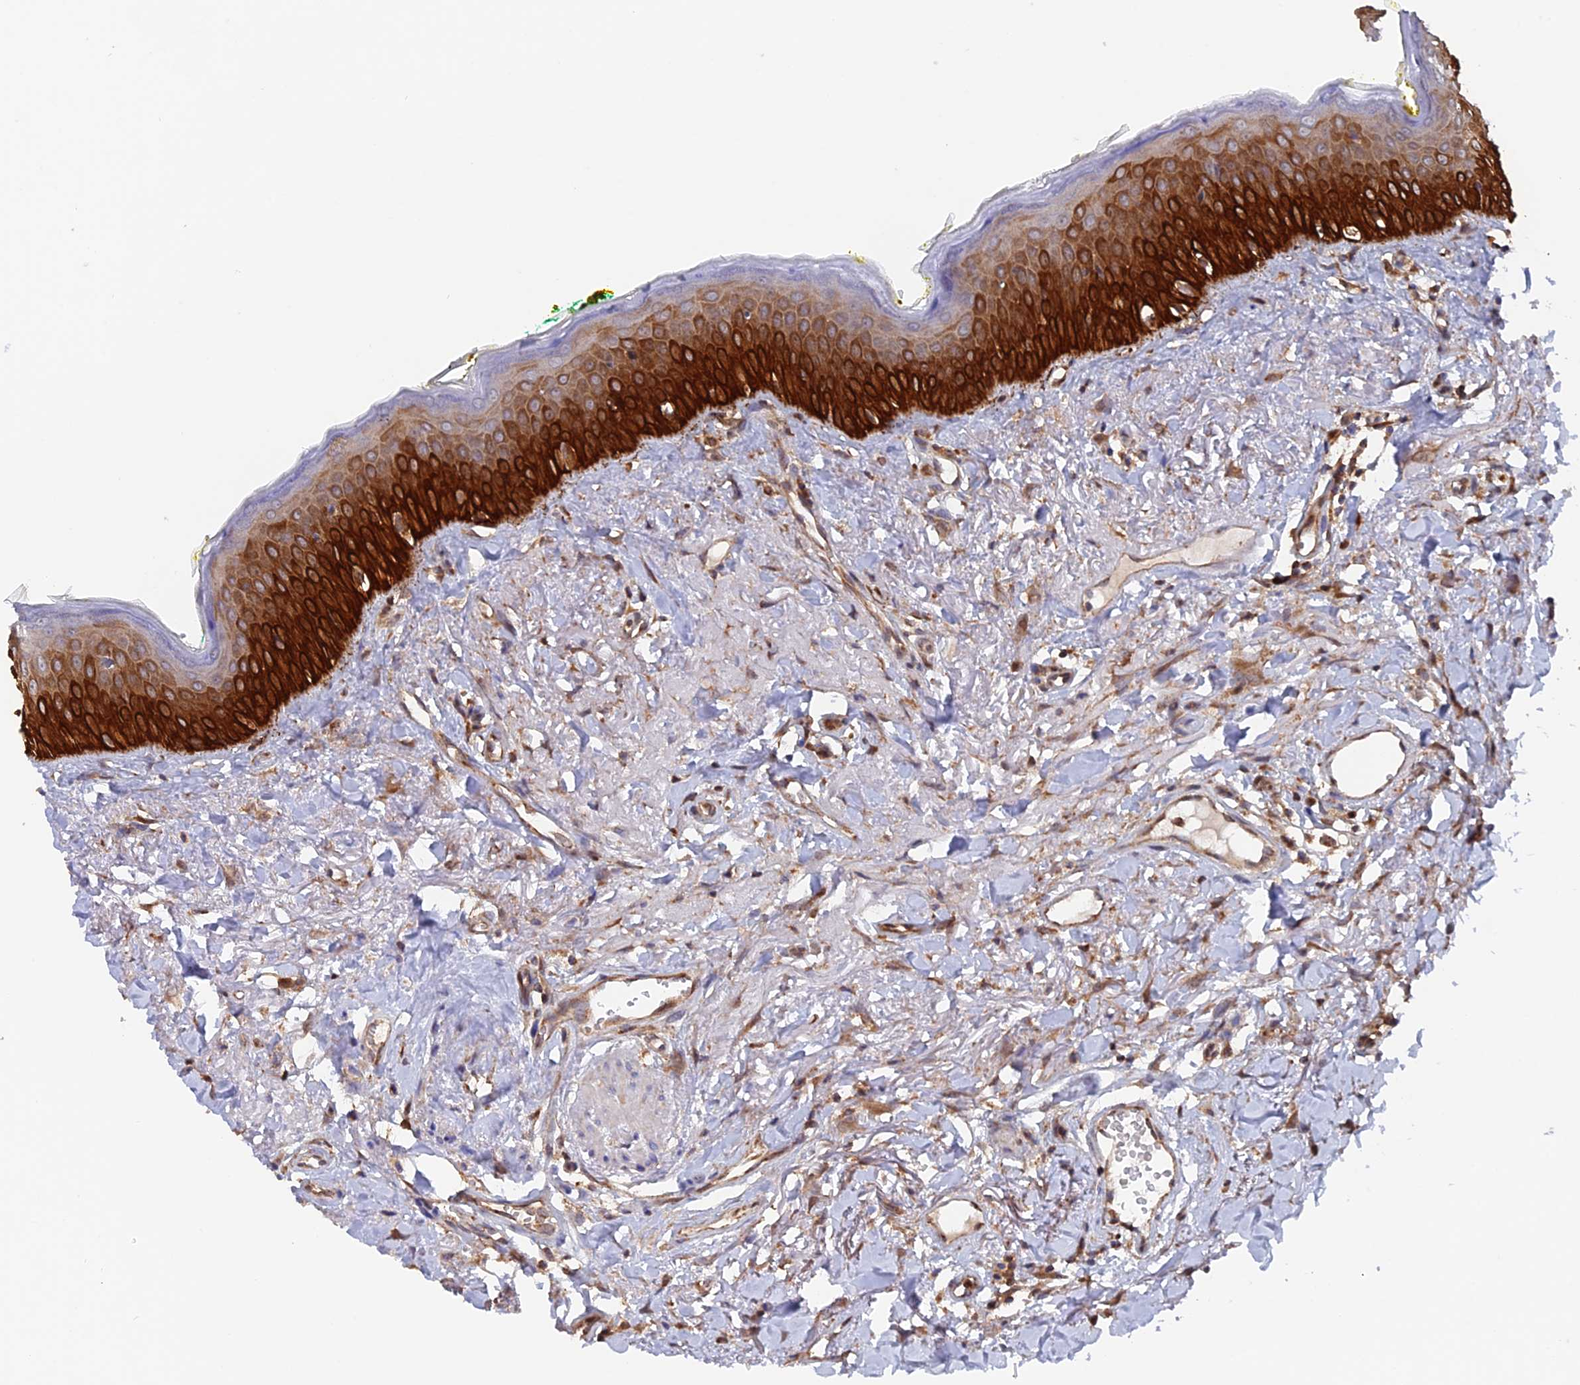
{"staining": {"intensity": "strong", "quantity": "25%-75%", "location": "cytoplasmic/membranous"}, "tissue": "oral mucosa", "cell_type": "Squamous epithelial cells", "image_type": "normal", "snomed": [{"axis": "morphology", "description": "Normal tissue, NOS"}, {"axis": "topography", "description": "Oral tissue"}], "caption": "Benign oral mucosa was stained to show a protein in brown. There is high levels of strong cytoplasmic/membranous staining in about 25%-75% of squamous epithelial cells.", "gene": "DTYMK", "patient": {"sex": "female", "age": 70}}